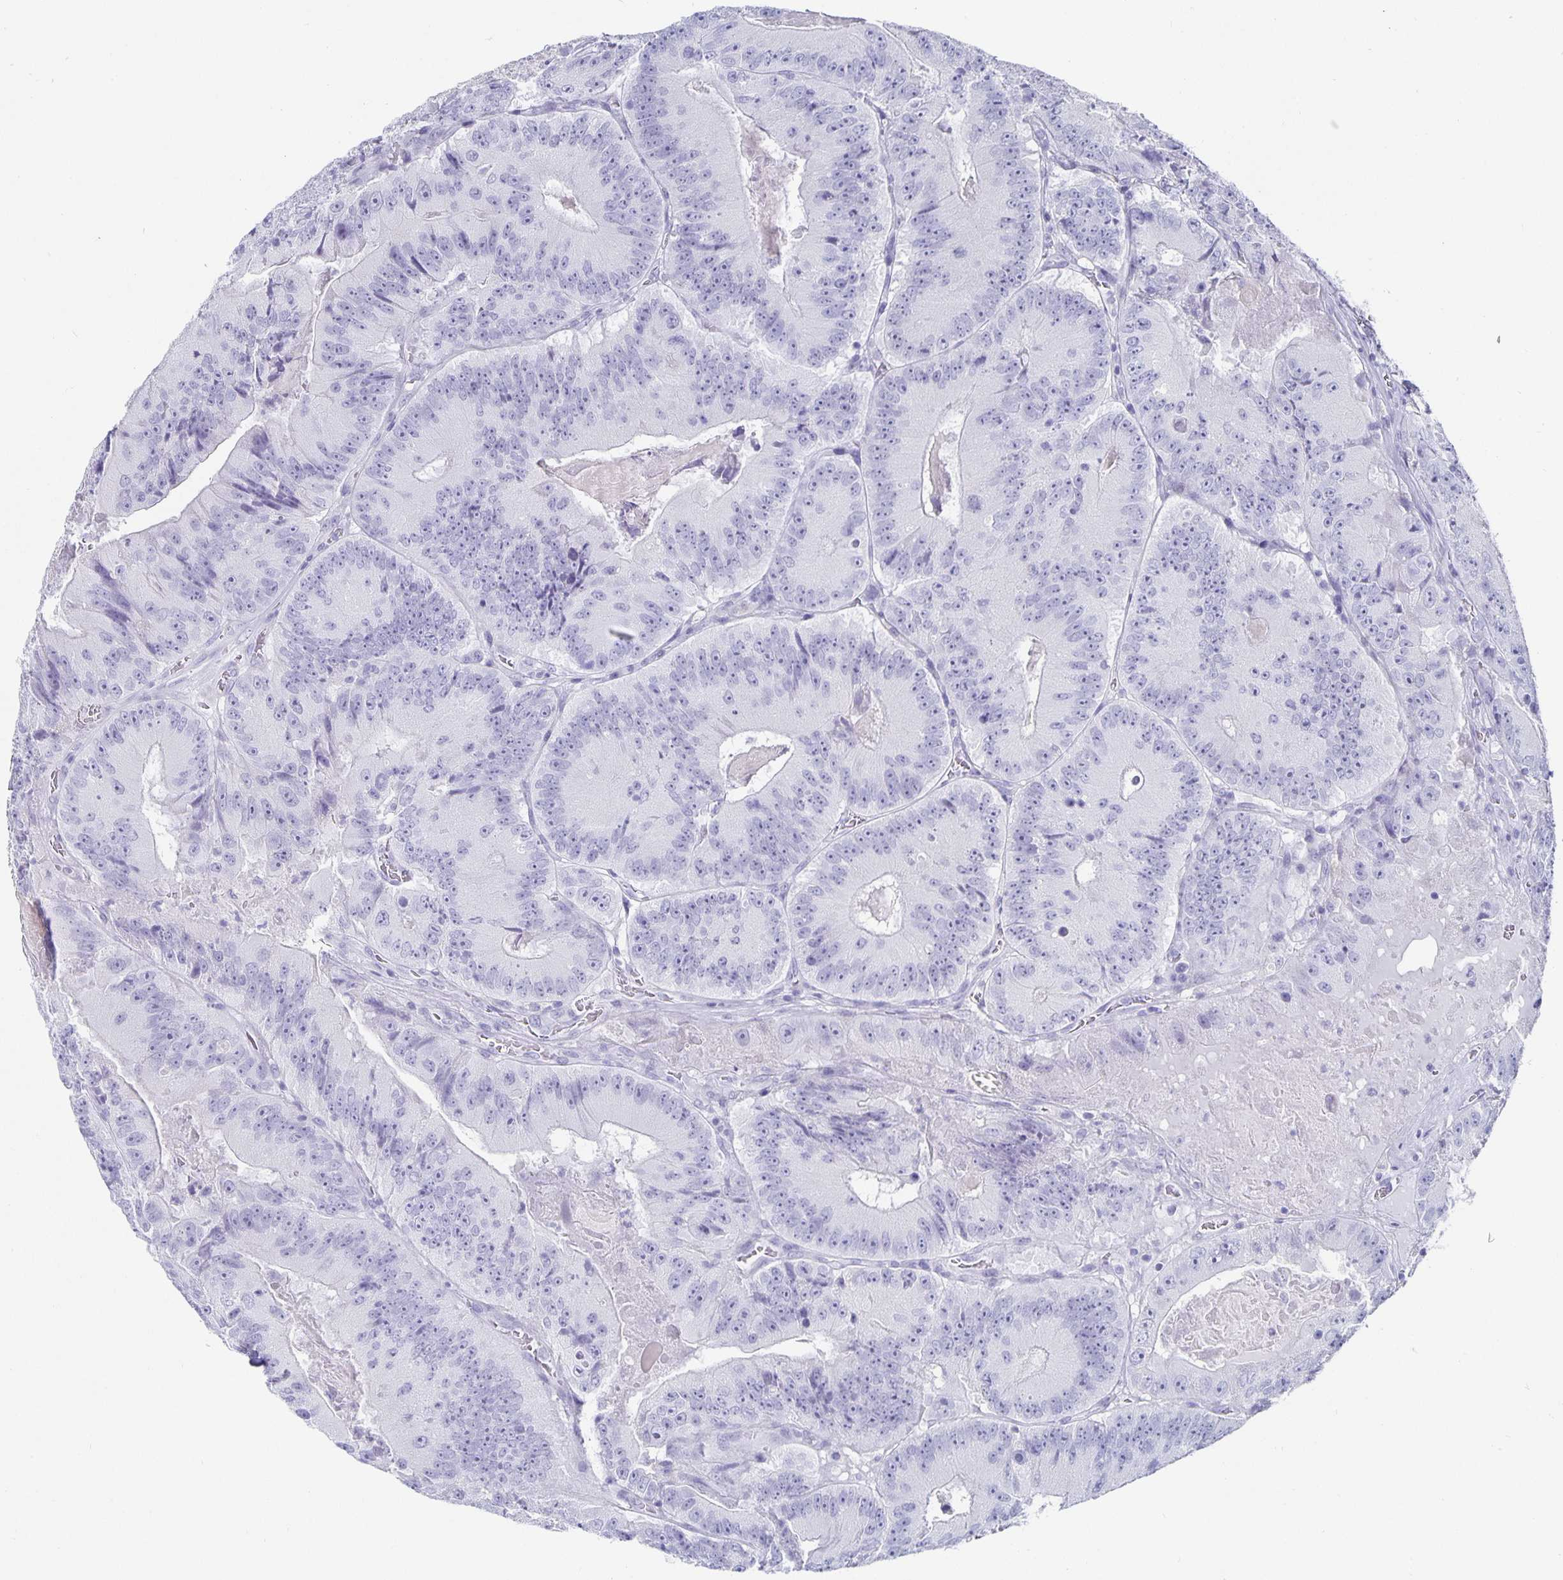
{"staining": {"intensity": "negative", "quantity": "none", "location": "none"}, "tissue": "colorectal cancer", "cell_type": "Tumor cells", "image_type": "cancer", "snomed": [{"axis": "morphology", "description": "Adenocarcinoma, NOS"}, {"axis": "topography", "description": "Colon"}], "caption": "This is a micrograph of IHC staining of colorectal cancer (adenocarcinoma), which shows no expression in tumor cells.", "gene": "CHGA", "patient": {"sex": "female", "age": 86}}